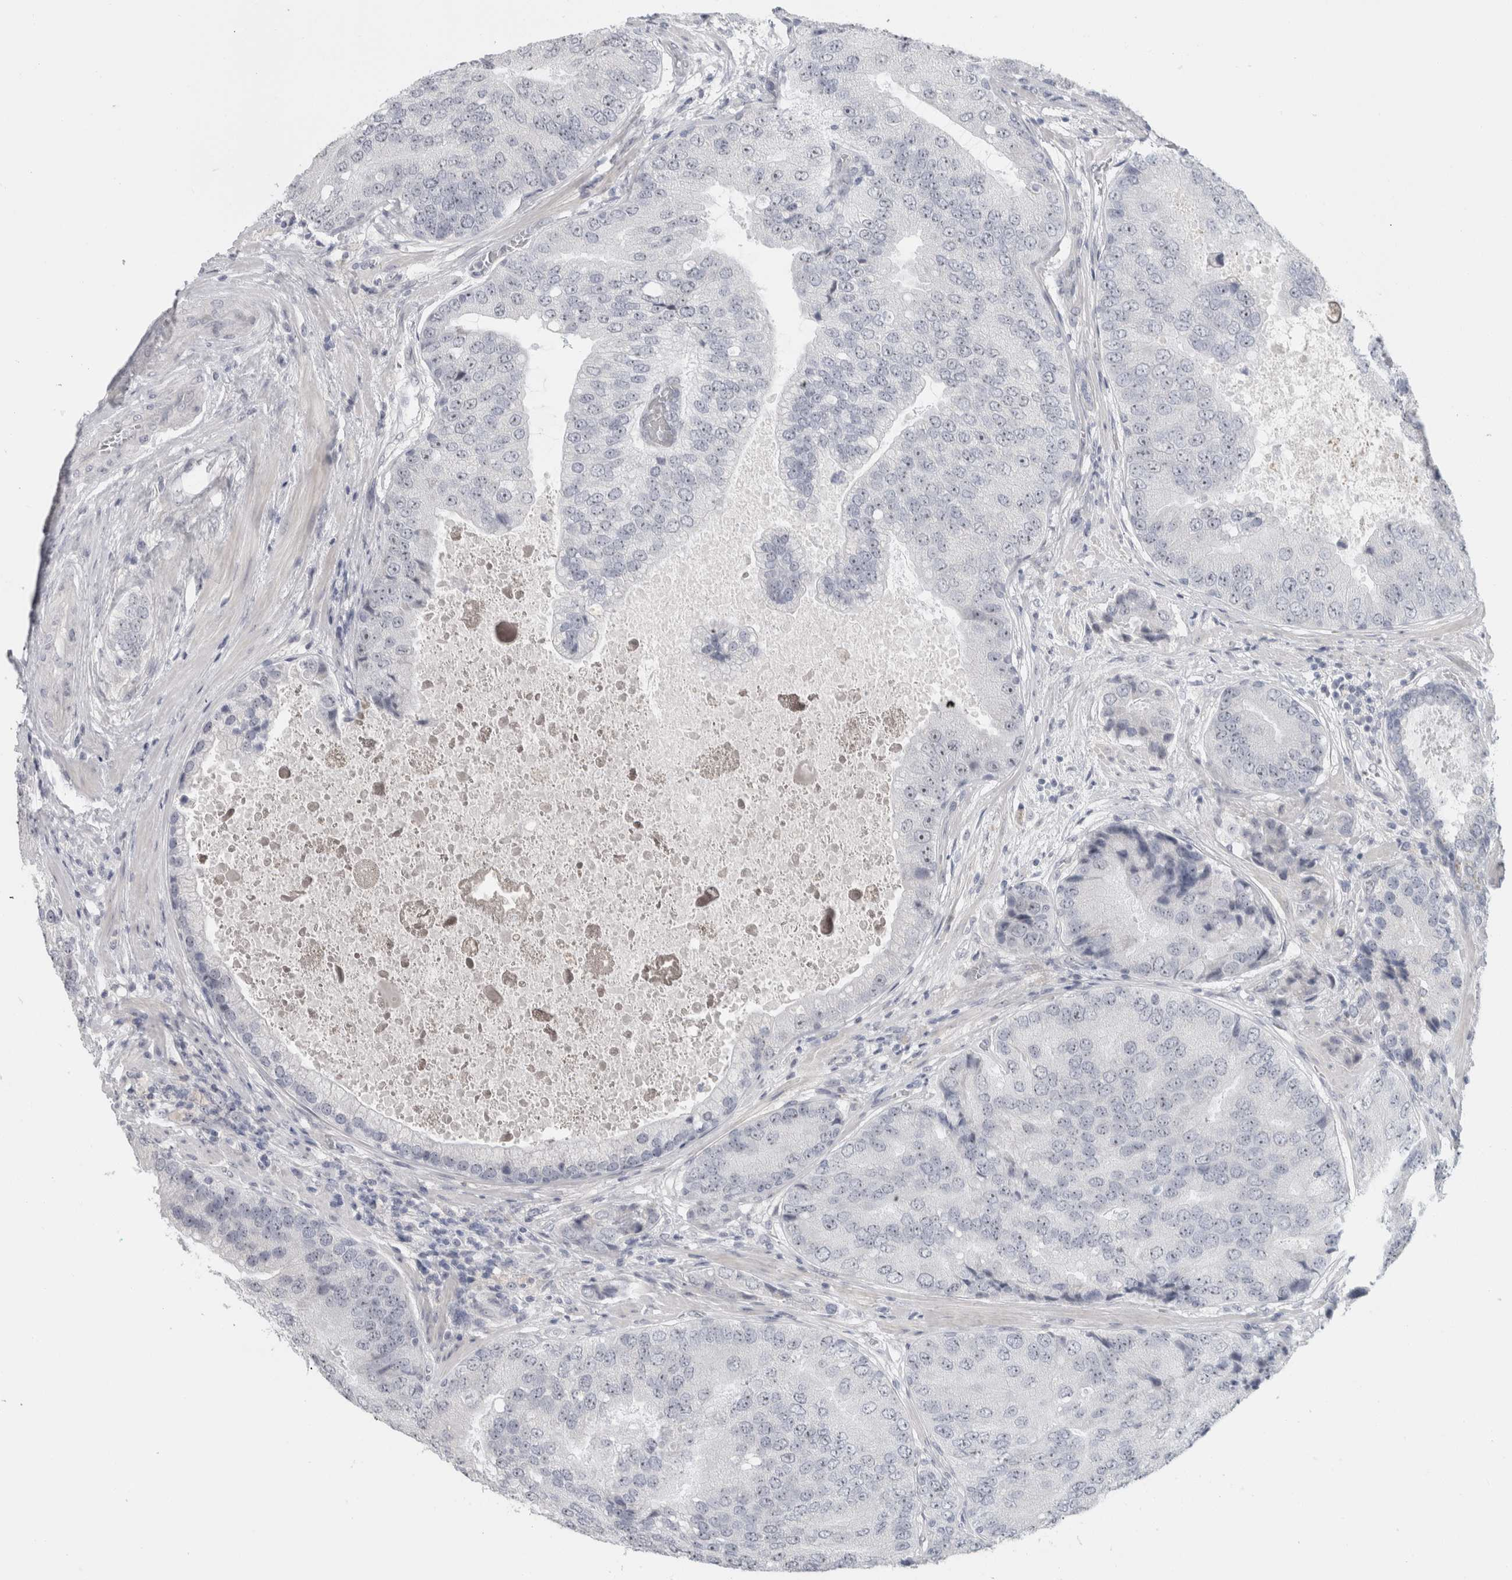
{"staining": {"intensity": "negative", "quantity": "none", "location": "none"}, "tissue": "prostate cancer", "cell_type": "Tumor cells", "image_type": "cancer", "snomed": [{"axis": "morphology", "description": "Adenocarcinoma, High grade"}, {"axis": "topography", "description": "Prostate"}], "caption": "Tumor cells show no significant protein staining in prostate cancer (adenocarcinoma (high-grade)).", "gene": "FMR1NB", "patient": {"sex": "male", "age": 70}}